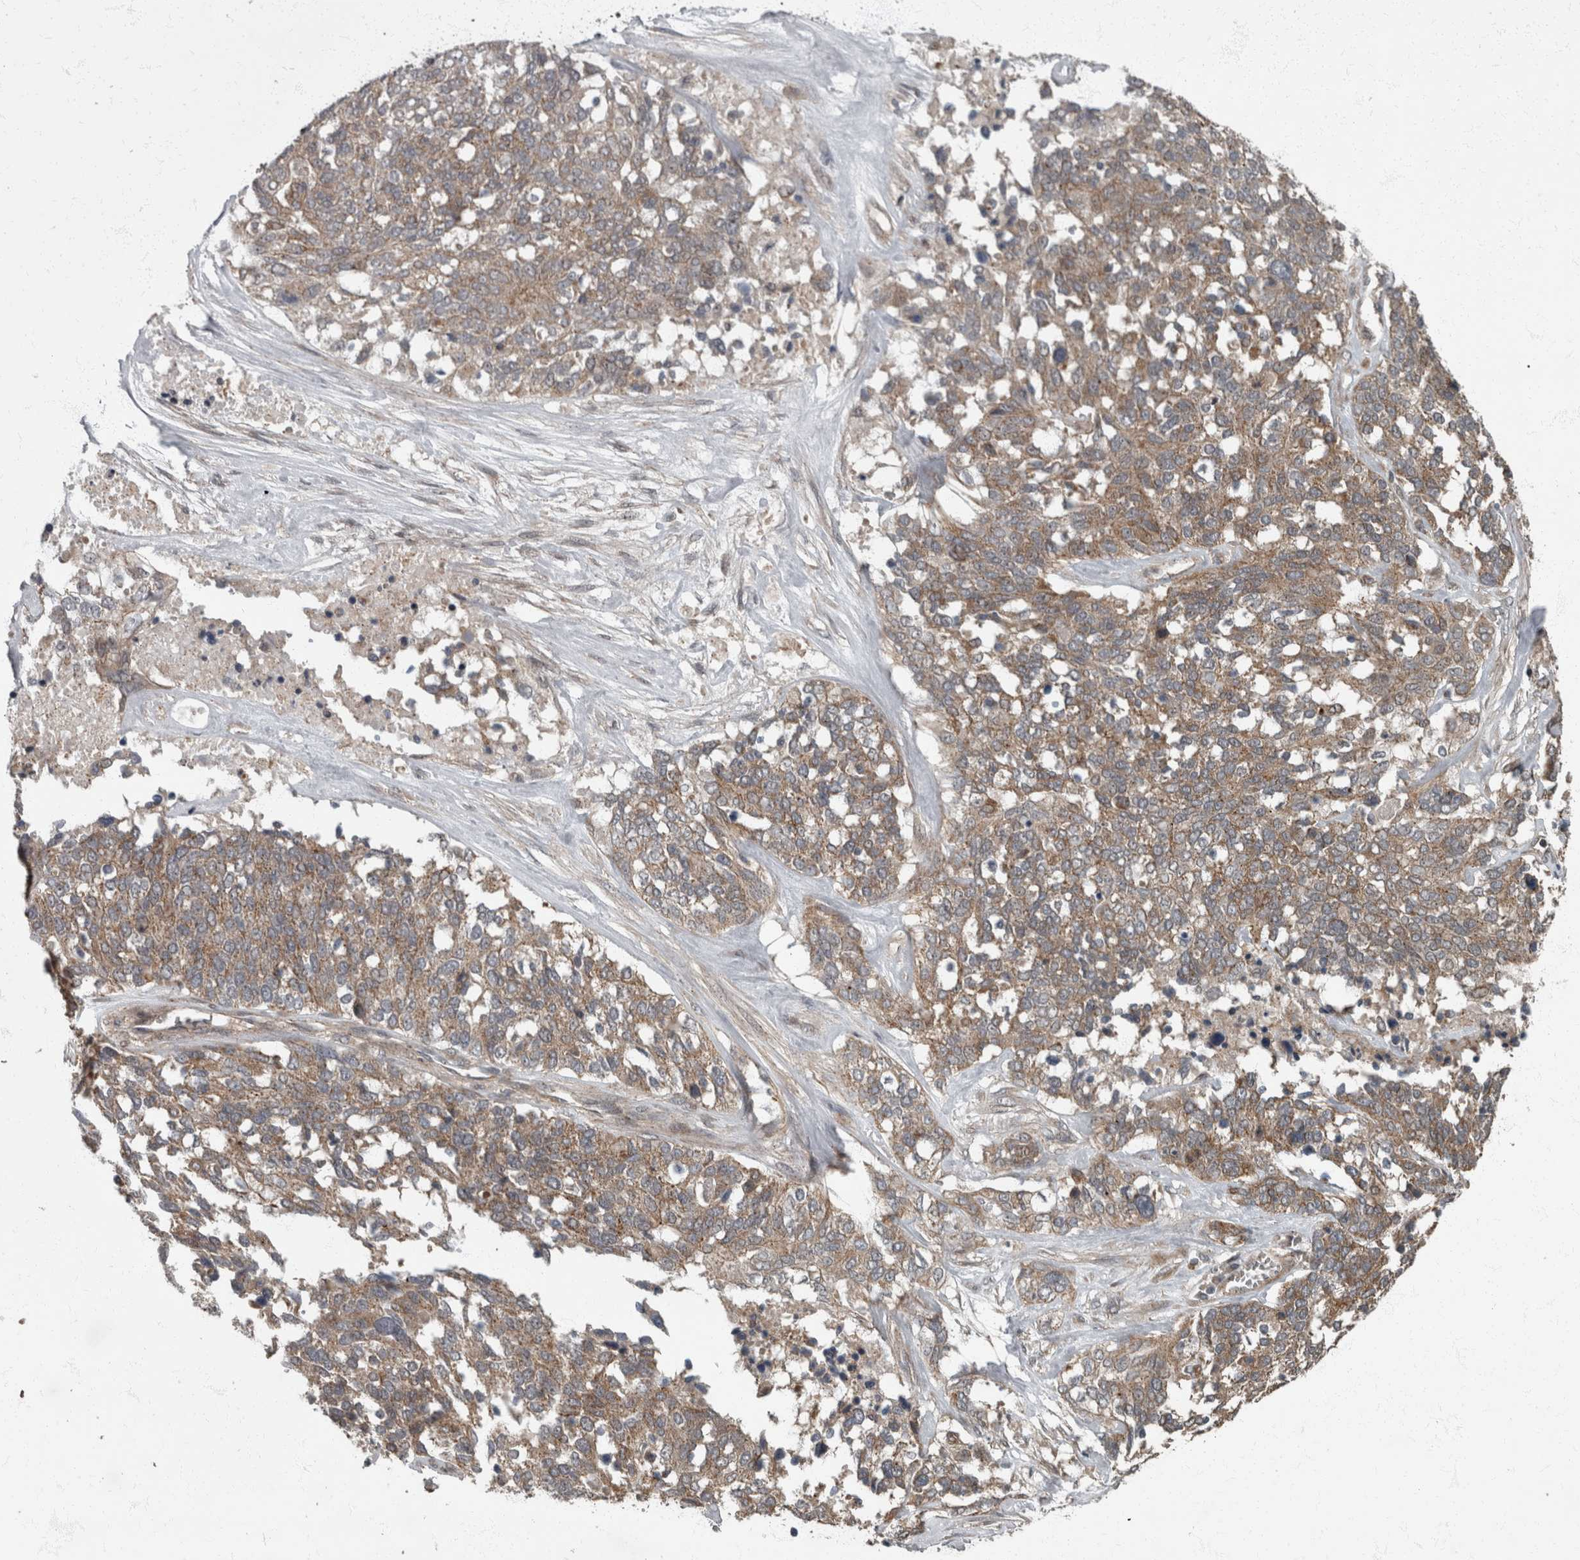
{"staining": {"intensity": "weak", "quantity": ">75%", "location": "cytoplasmic/membranous"}, "tissue": "ovarian cancer", "cell_type": "Tumor cells", "image_type": "cancer", "snomed": [{"axis": "morphology", "description": "Cystadenocarcinoma, serous, NOS"}, {"axis": "topography", "description": "Ovary"}], "caption": "IHC image of neoplastic tissue: human ovarian cancer stained using immunohistochemistry exhibits low levels of weak protein expression localized specifically in the cytoplasmic/membranous of tumor cells, appearing as a cytoplasmic/membranous brown color.", "gene": "VEGFD", "patient": {"sex": "female", "age": 44}}